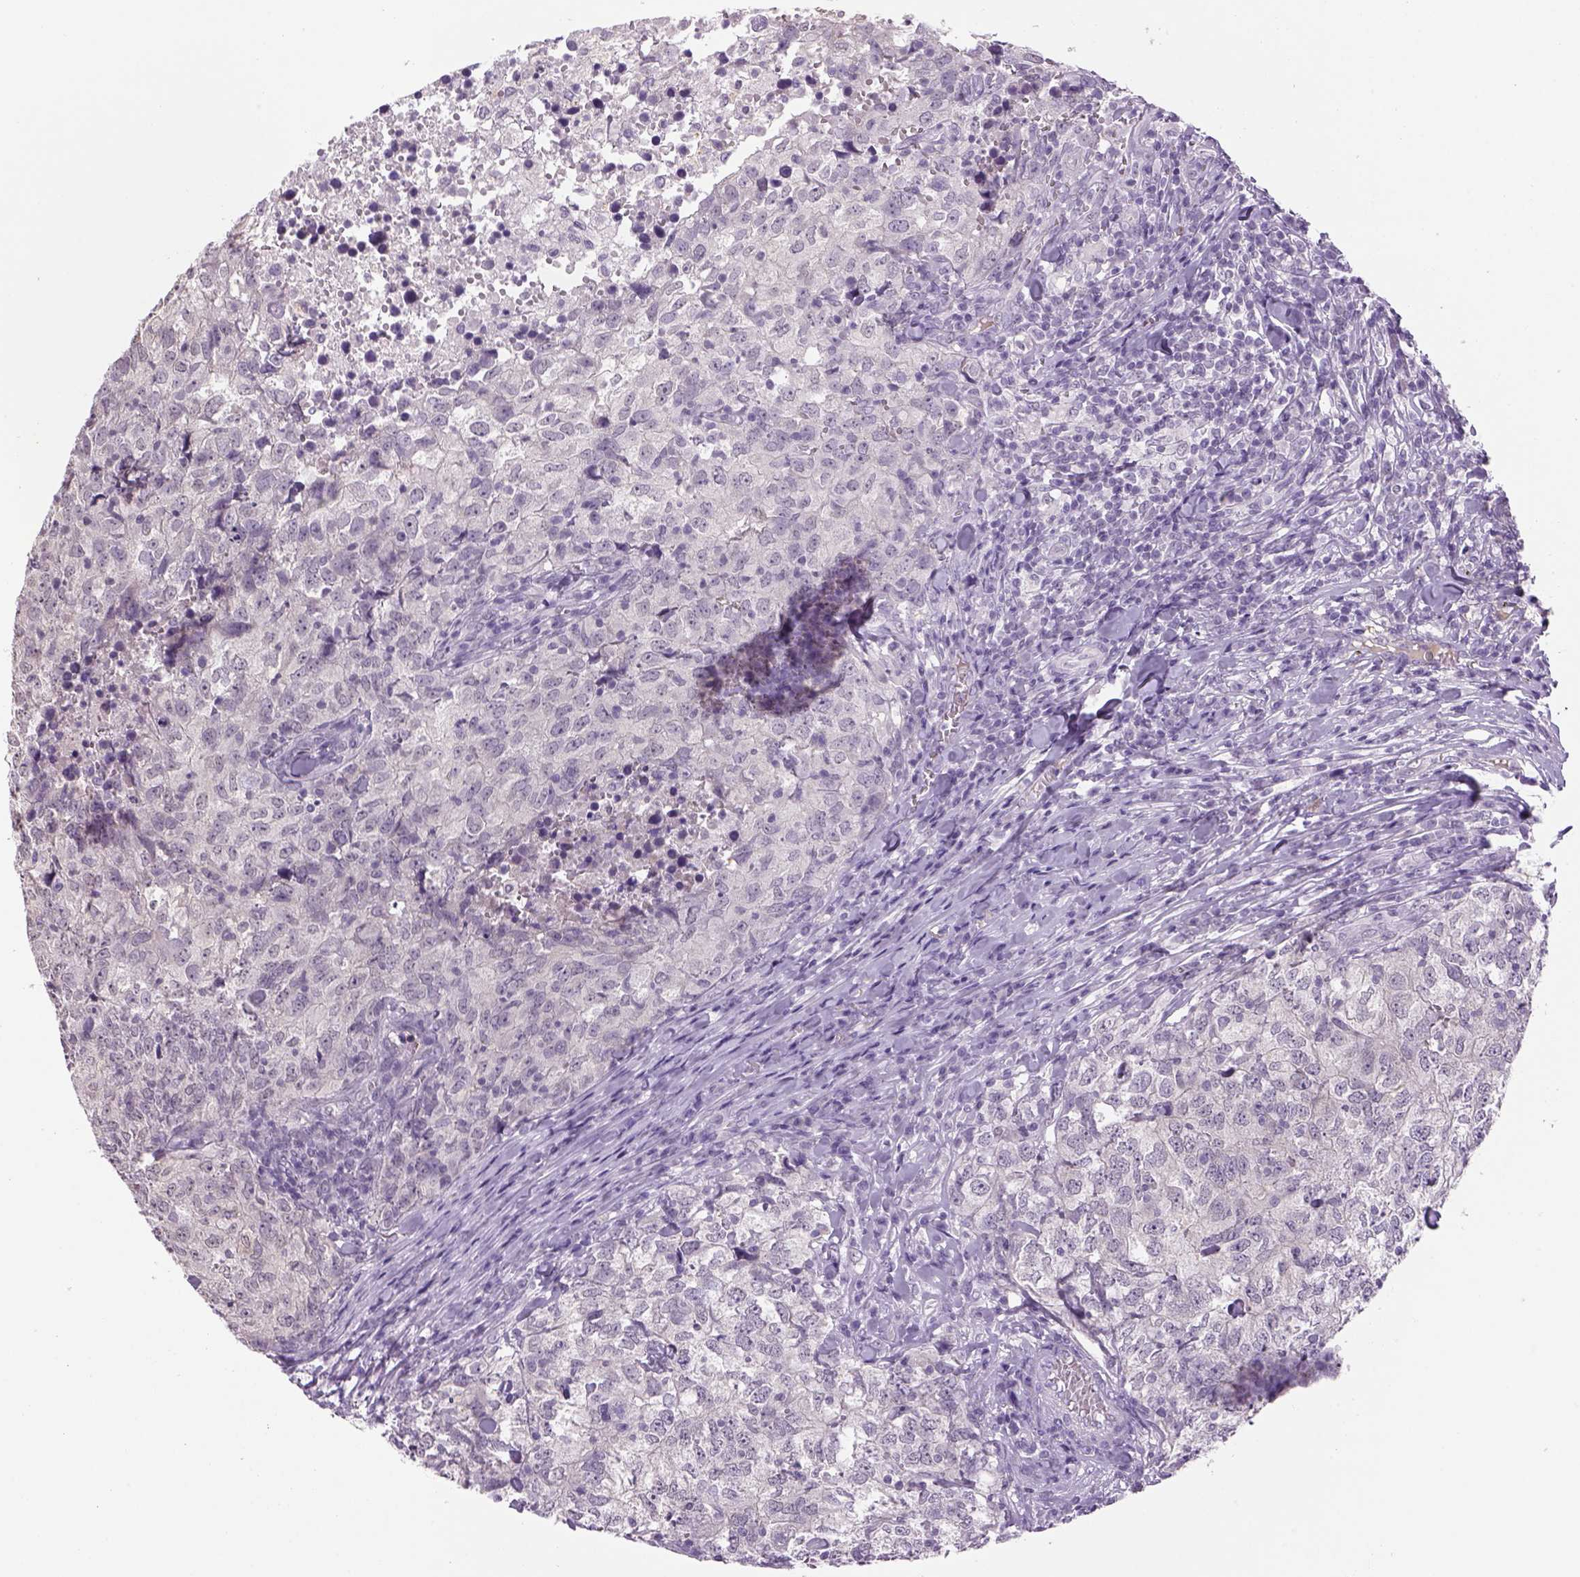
{"staining": {"intensity": "negative", "quantity": "none", "location": "none"}, "tissue": "breast cancer", "cell_type": "Tumor cells", "image_type": "cancer", "snomed": [{"axis": "morphology", "description": "Duct carcinoma"}, {"axis": "topography", "description": "Breast"}], "caption": "Infiltrating ductal carcinoma (breast) was stained to show a protein in brown. There is no significant positivity in tumor cells.", "gene": "DBH", "patient": {"sex": "female", "age": 30}}